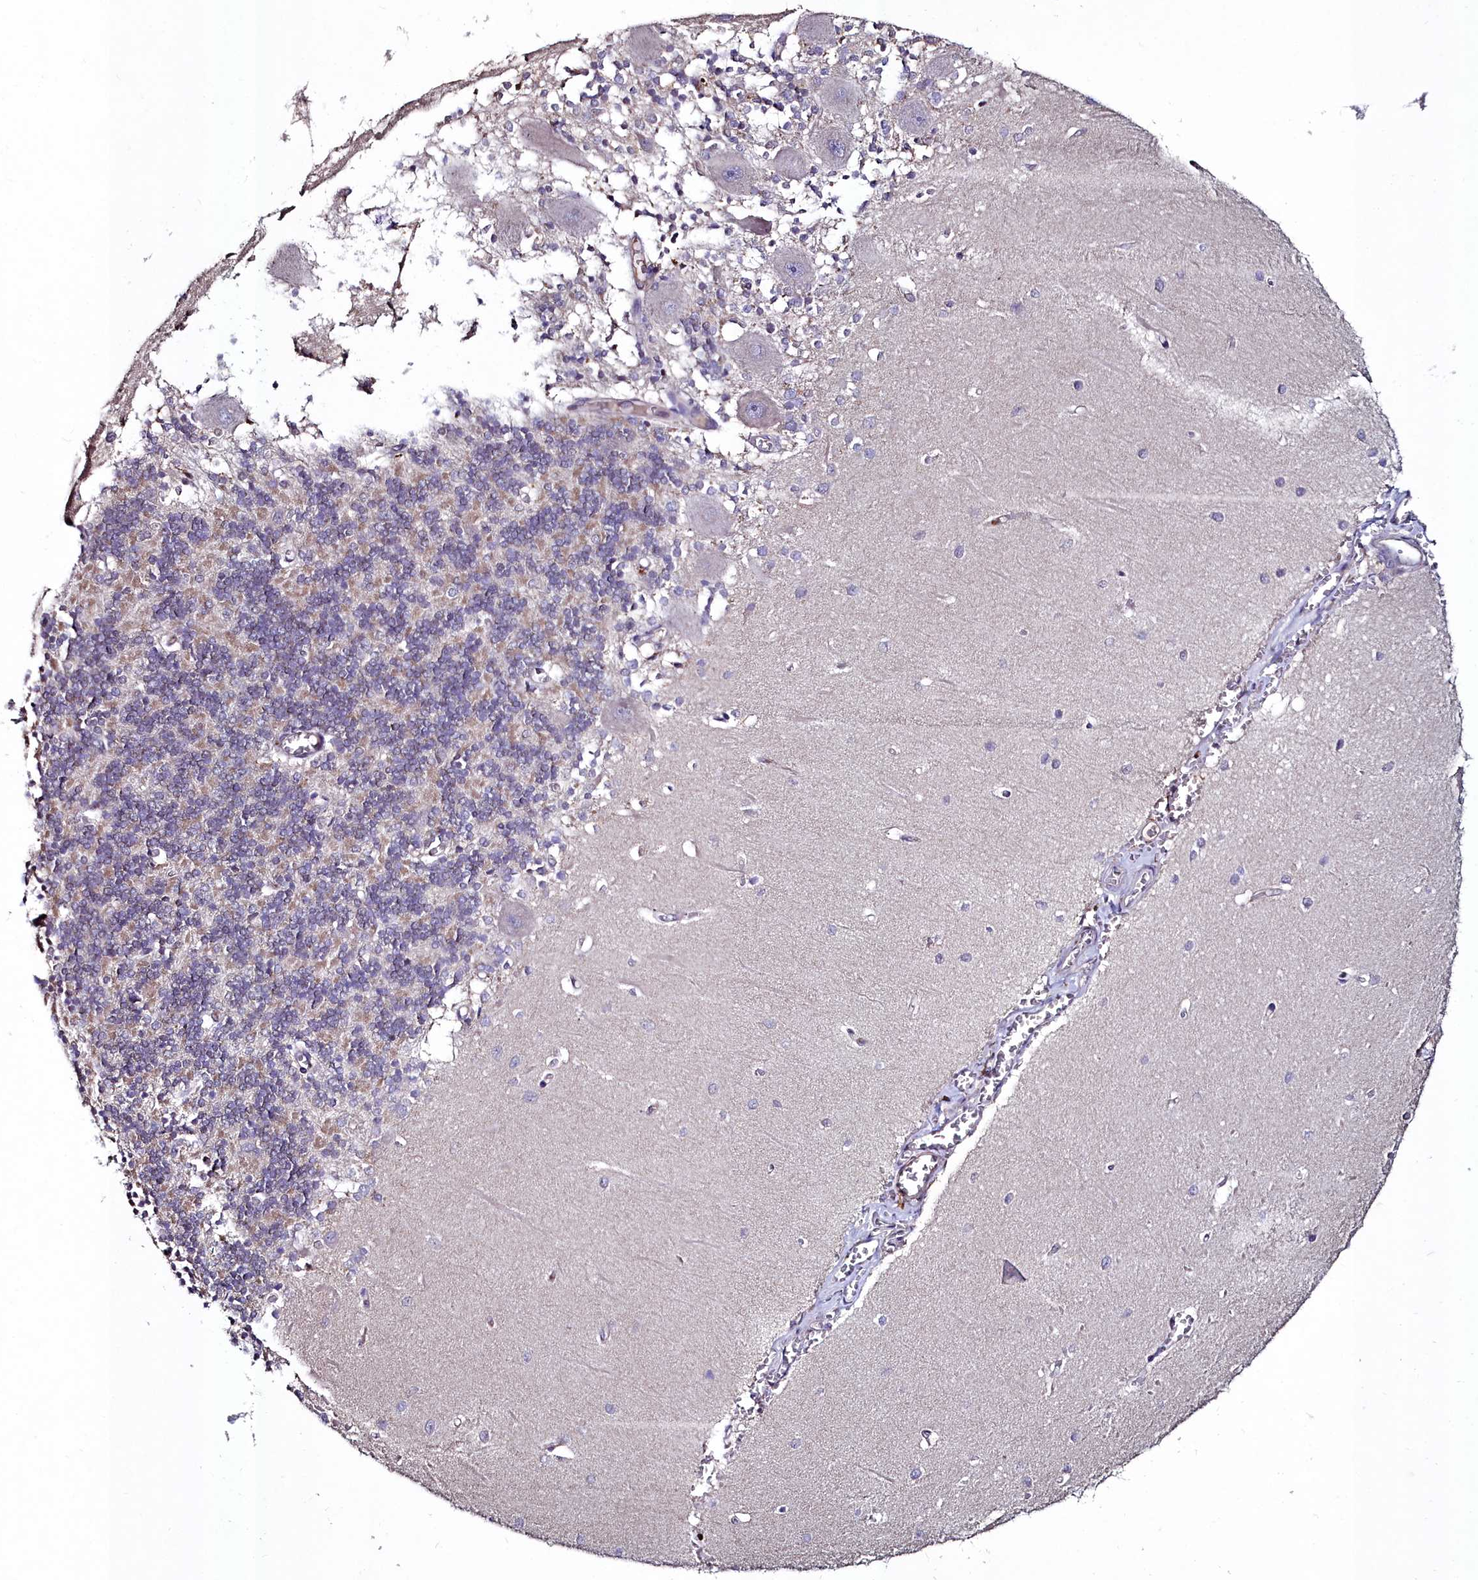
{"staining": {"intensity": "weak", "quantity": "25%-75%", "location": "cytoplasmic/membranous"}, "tissue": "cerebellum", "cell_type": "Cells in granular layer", "image_type": "normal", "snomed": [{"axis": "morphology", "description": "Normal tissue, NOS"}, {"axis": "topography", "description": "Cerebellum"}], "caption": "Immunohistochemistry photomicrograph of unremarkable cerebellum: cerebellum stained using immunohistochemistry shows low levels of weak protein expression localized specifically in the cytoplasmic/membranous of cells in granular layer, appearing as a cytoplasmic/membranous brown color.", "gene": "AMBRA1", "patient": {"sex": "male", "age": 37}}